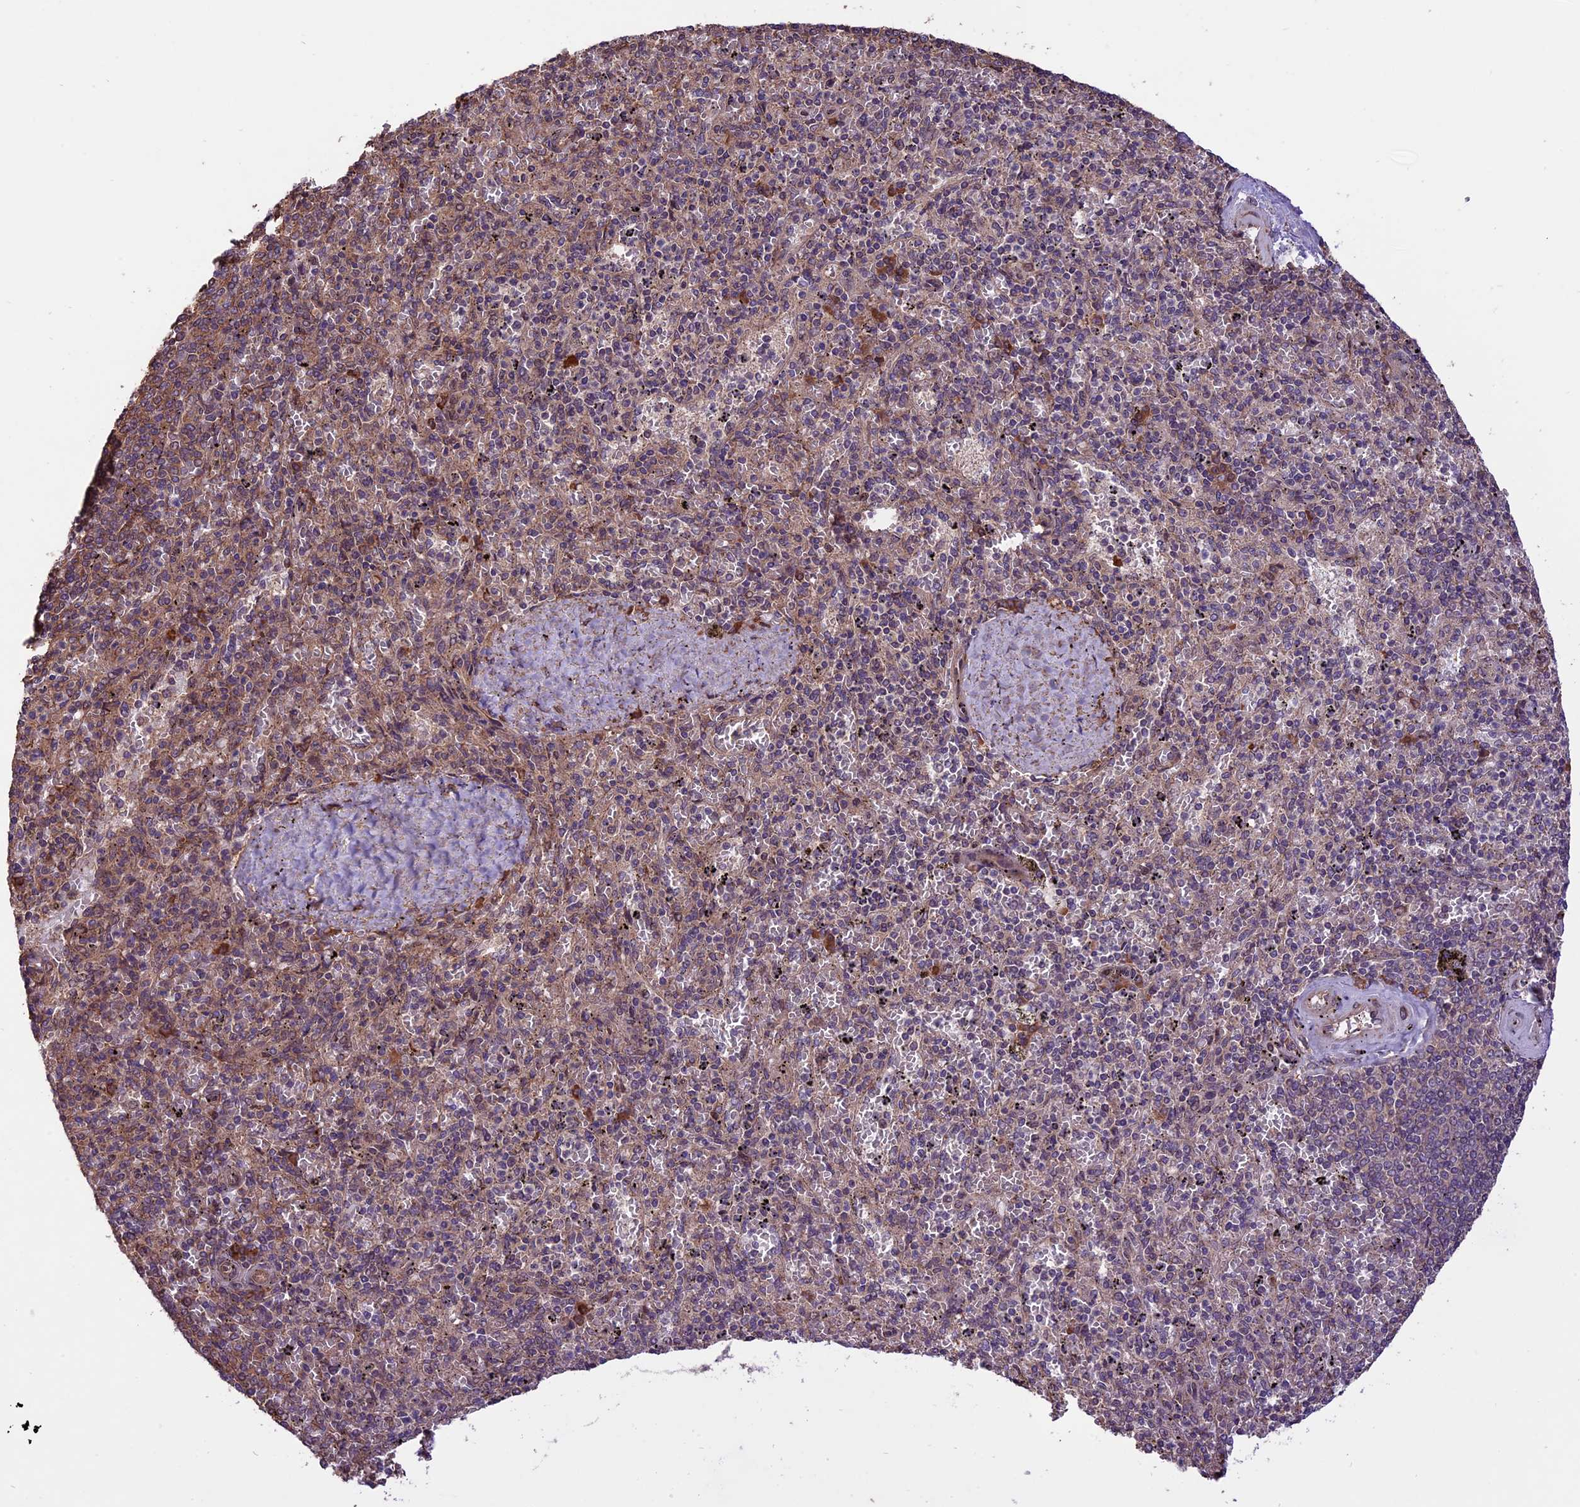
{"staining": {"intensity": "moderate", "quantity": "25%-75%", "location": "cytoplasmic/membranous"}, "tissue": "spleen", "cell_type": "Cells in red pulp", "image_type": "normal", "snomed": [{"axis": "morphology", "description": "Normal tissue, NOS"}, {"axis": "topography", "description": "Spleen"}], "caption": "Benign spleen exhibits moderate cytoplasmic/membranous staining in approximately 25%-75% of cells in red pulp.", "gene": "HDAC5", "patient": {"sex": "male", "age": 82}}